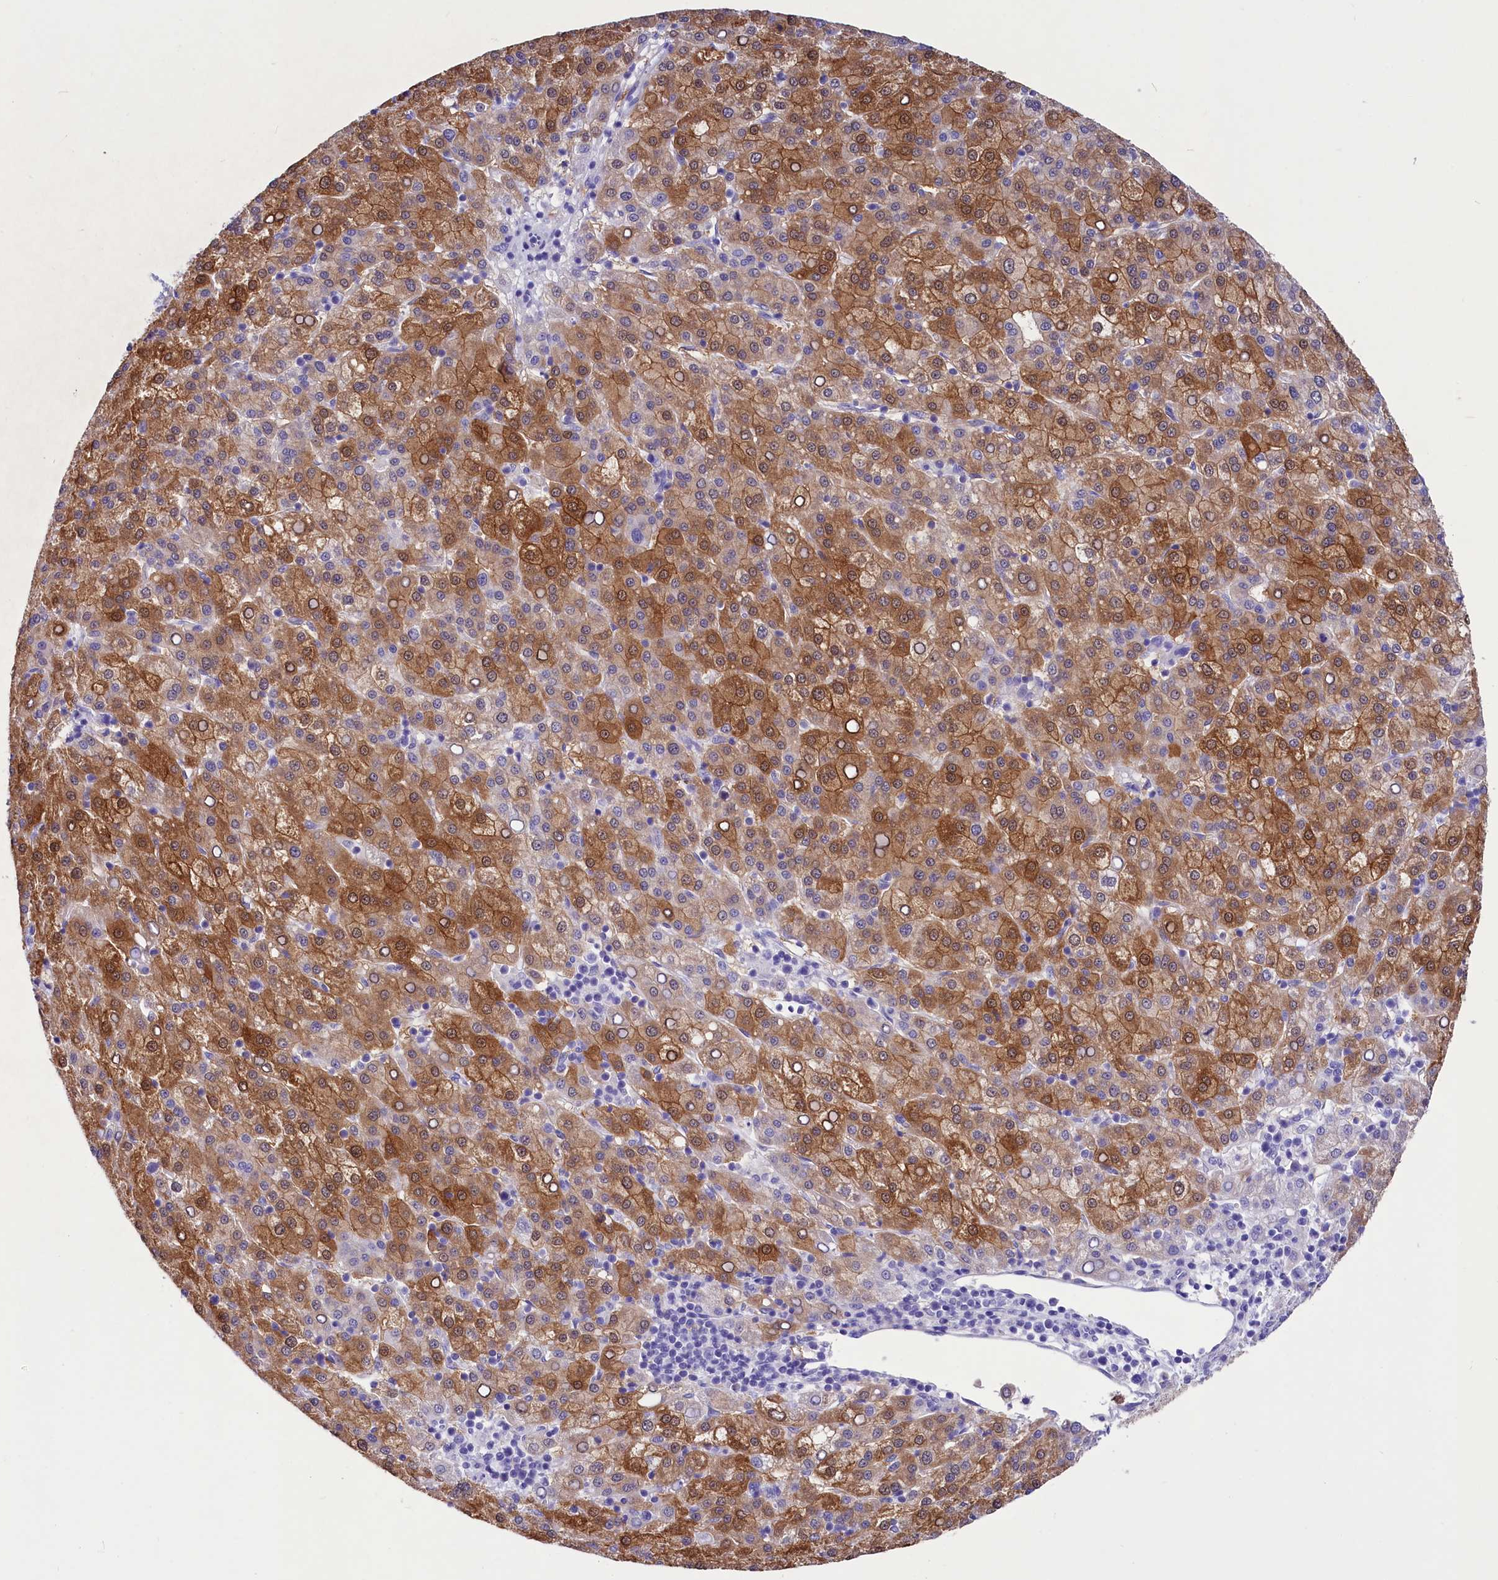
{"staining": {"intensity": "moderate", "quantity": ">75%", "location": "cytoplasmic/membranous"}, "tissue": "liver cancer", "cell_type": "Tumor cells", "image_type": "cancer", "snomed": [{"axis": "morphology", "description": "Carcinoma, Hepatocellular, NOS"}, {"axis": "topography", "description": "Liver"}], "caption": "The histopathology image shows staining of liver hepatocellular carcinoma, revealing moderate cytoplasmic/membranous protein positivity (brown color) within tumor cells.", "gene": "TTC36", "patient": {"sex": "female", "age": 58}}